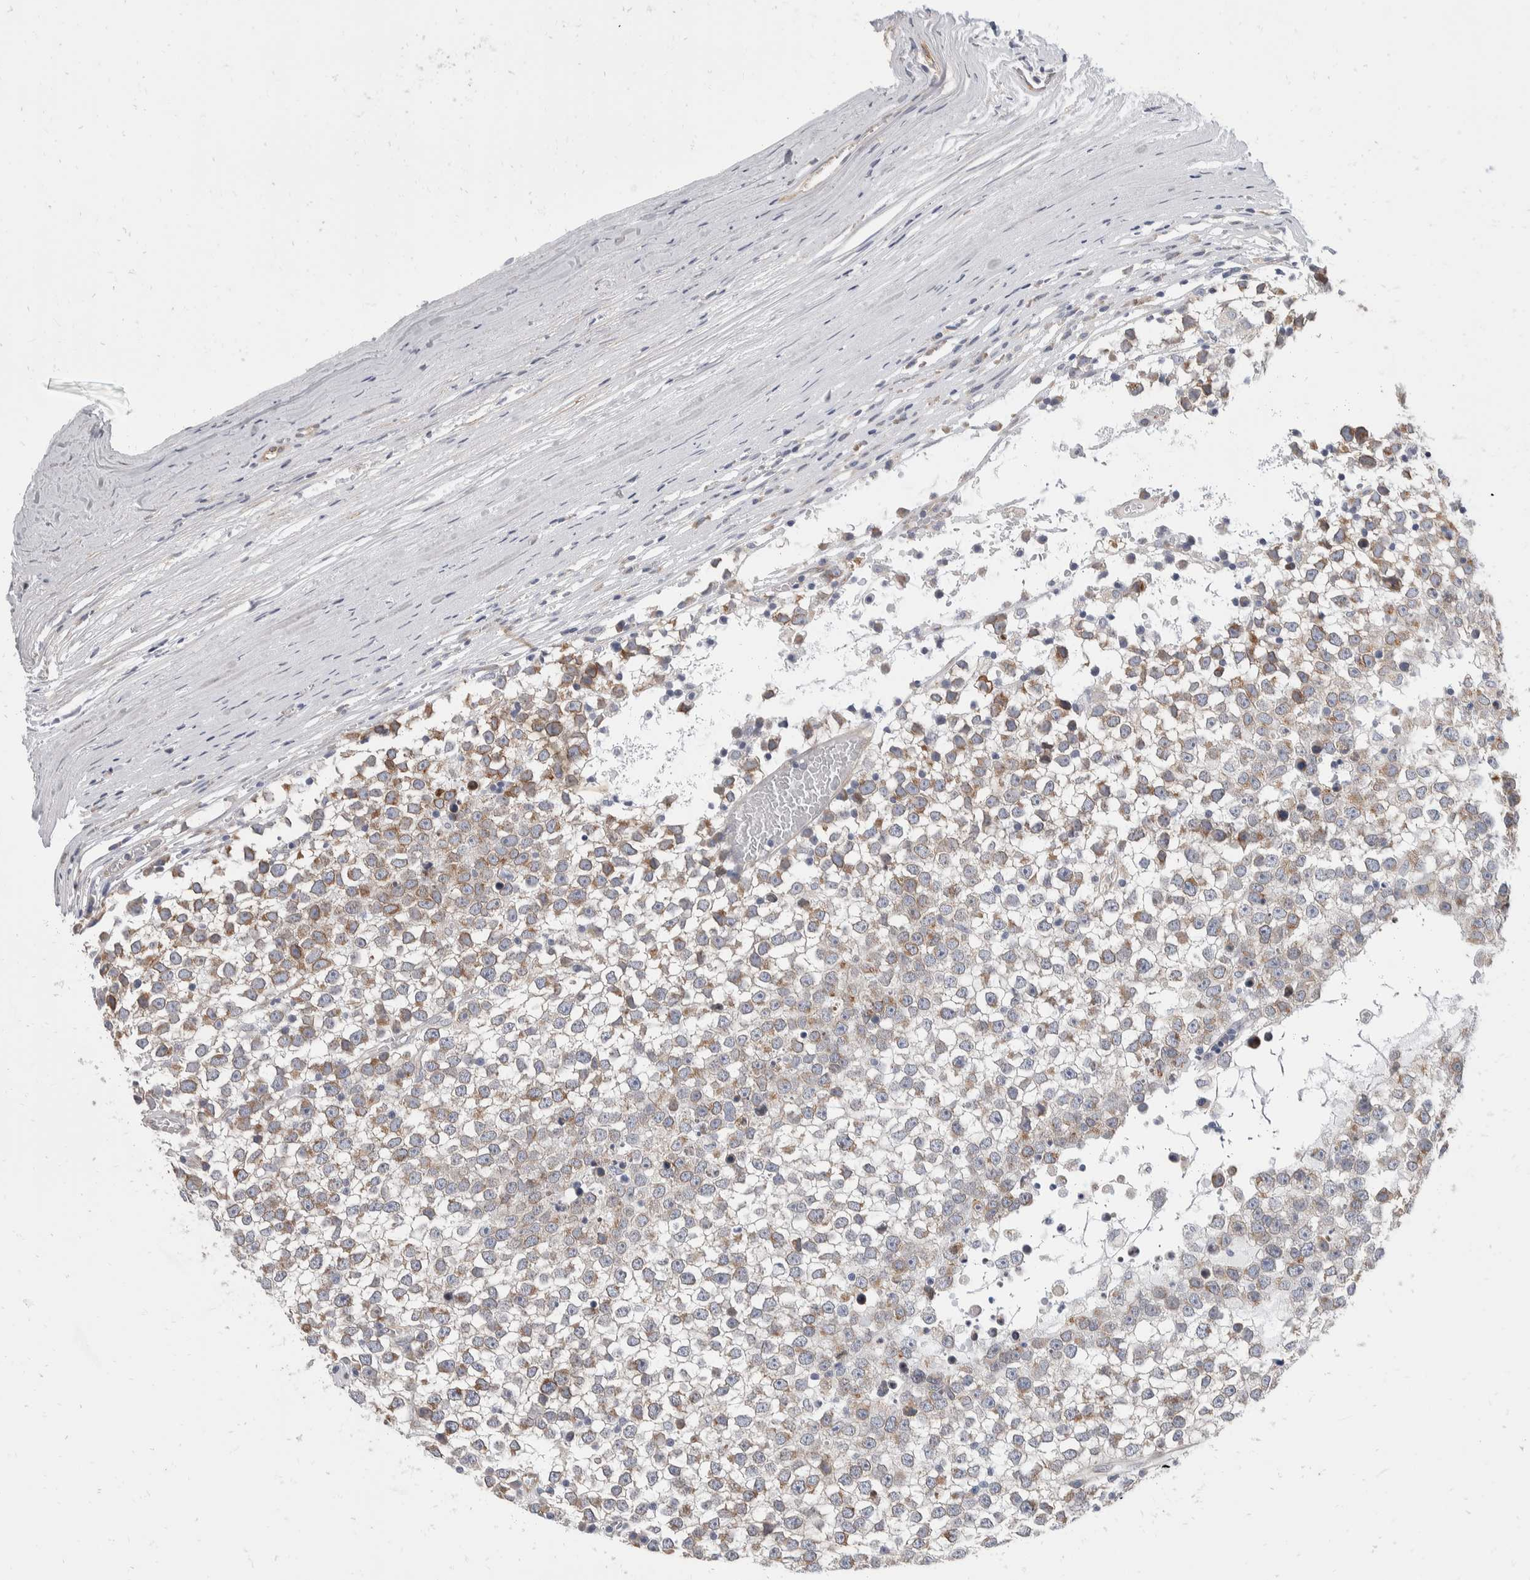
{"staining": {"intensity": "moderate", "quantity": ">75%", "location": "cytoplasmic/membranous"}, "tissue": "testis cancer", "cell_type": "Tumor cells", "image_type": "cancer", "snomed": [{"axis": "morphology", "description": "Seminoma, NOS"}, {"axis": "topography", "description": "Testis"}], "caption": "Seminoma (testis) tissue demonstrates moderate cytoplasmic/membranous expression in about >75% of tumor cells, visualized by immunohistochemistry.", "gene": "TMEM245", "patient": {"sex": "male", "age": 65}}